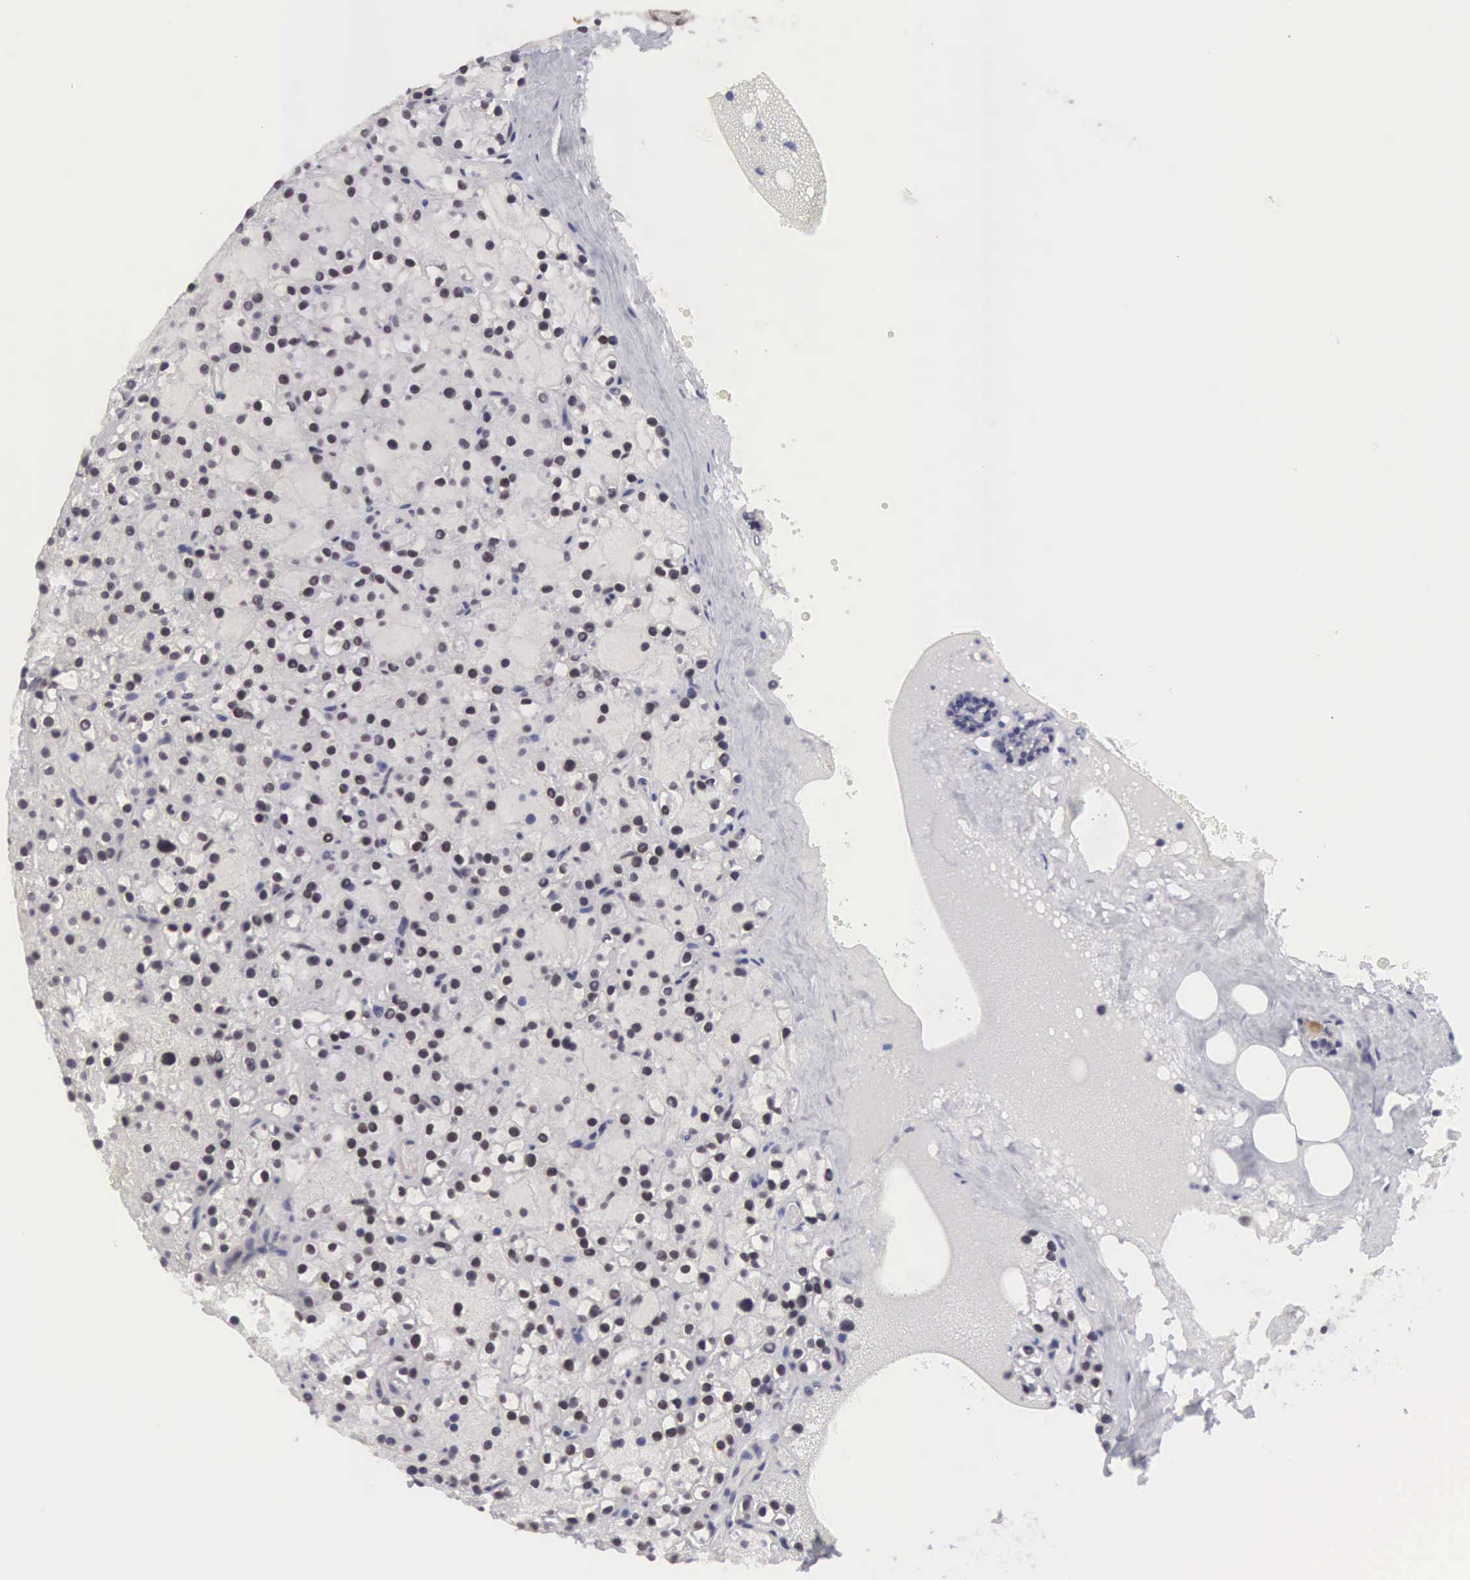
{"staining": {"intensity": "weak", "quantity": "<25%", "location": "nuclear"}, "tissue": "parathyroid gland", "cell_type": "Glandular cells", "image_type": "normal", "snomed": [{"axis": "morphology", "description": "Normal tissue, NOS"}, {"axis": "topography", "description": "Parathyroid gland"}], "caption": "A high-resolution image shows immunohistochemistry staining of unremarkable parathyroid gland, which demonstrates no significant staining in glandular cells.", "gene": "MORC2", "patient": {"sex": "female", "age": 71}}